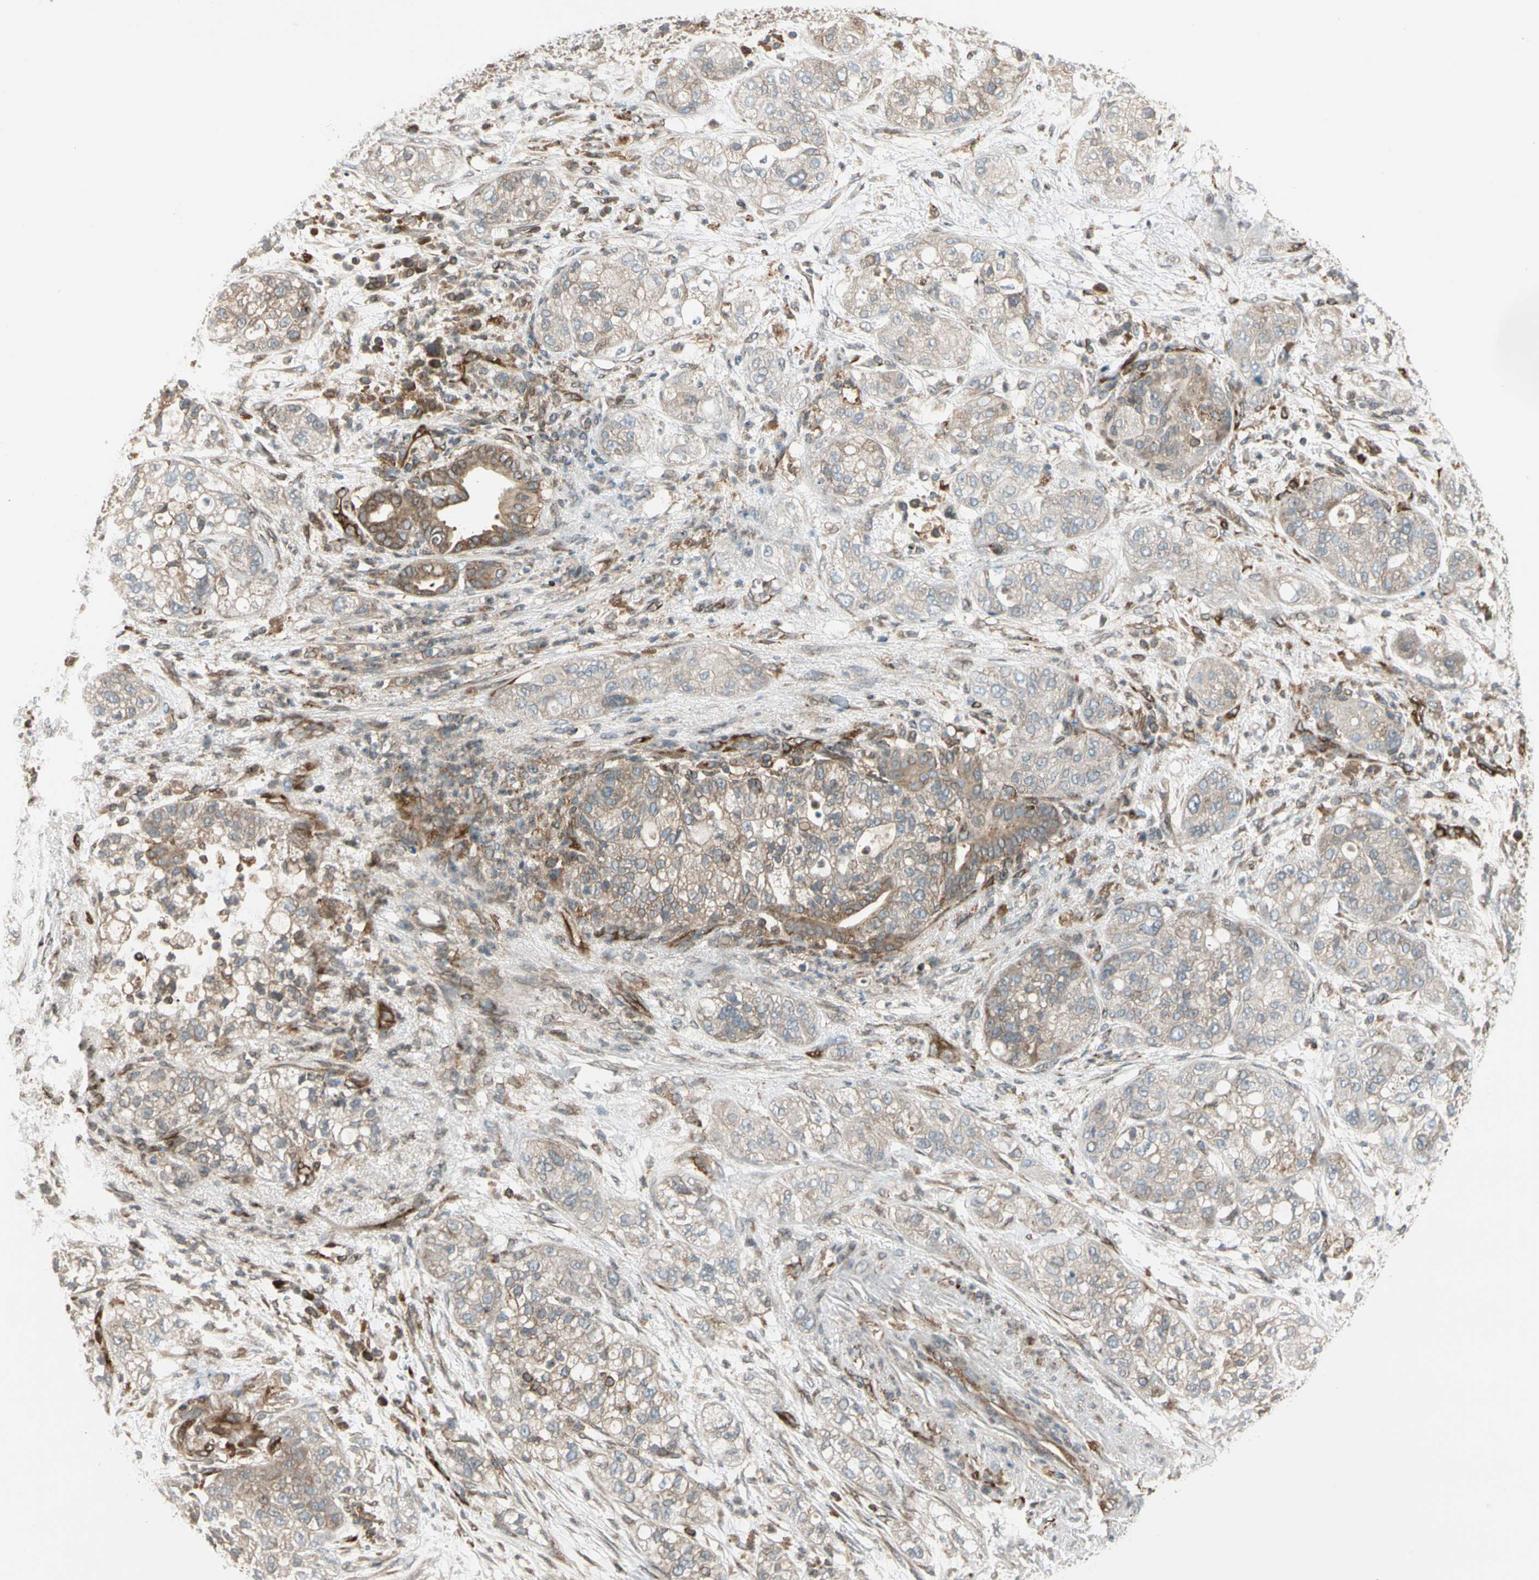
{"staining": {"intensity": "weak", "quantity": ">75%", "location": "cytoplasmic/membranous"}, "tissue": "pancreatic cancer", "cell_type": "Tumor cells", "image_type": "cancer", "snomed": [{"axis": "morphology", "description": "Adenocarcinoma, NOS"}, {"axis": "topography", "description": "Pancreas"}], "caption": "Adenocarcinoma (pancreatic) stained for a protein shows weak cytoplasmic/membranous positivity in tumor cells.", "gene": "TRIO", "patient": {"sex": "female", "age": 78}}